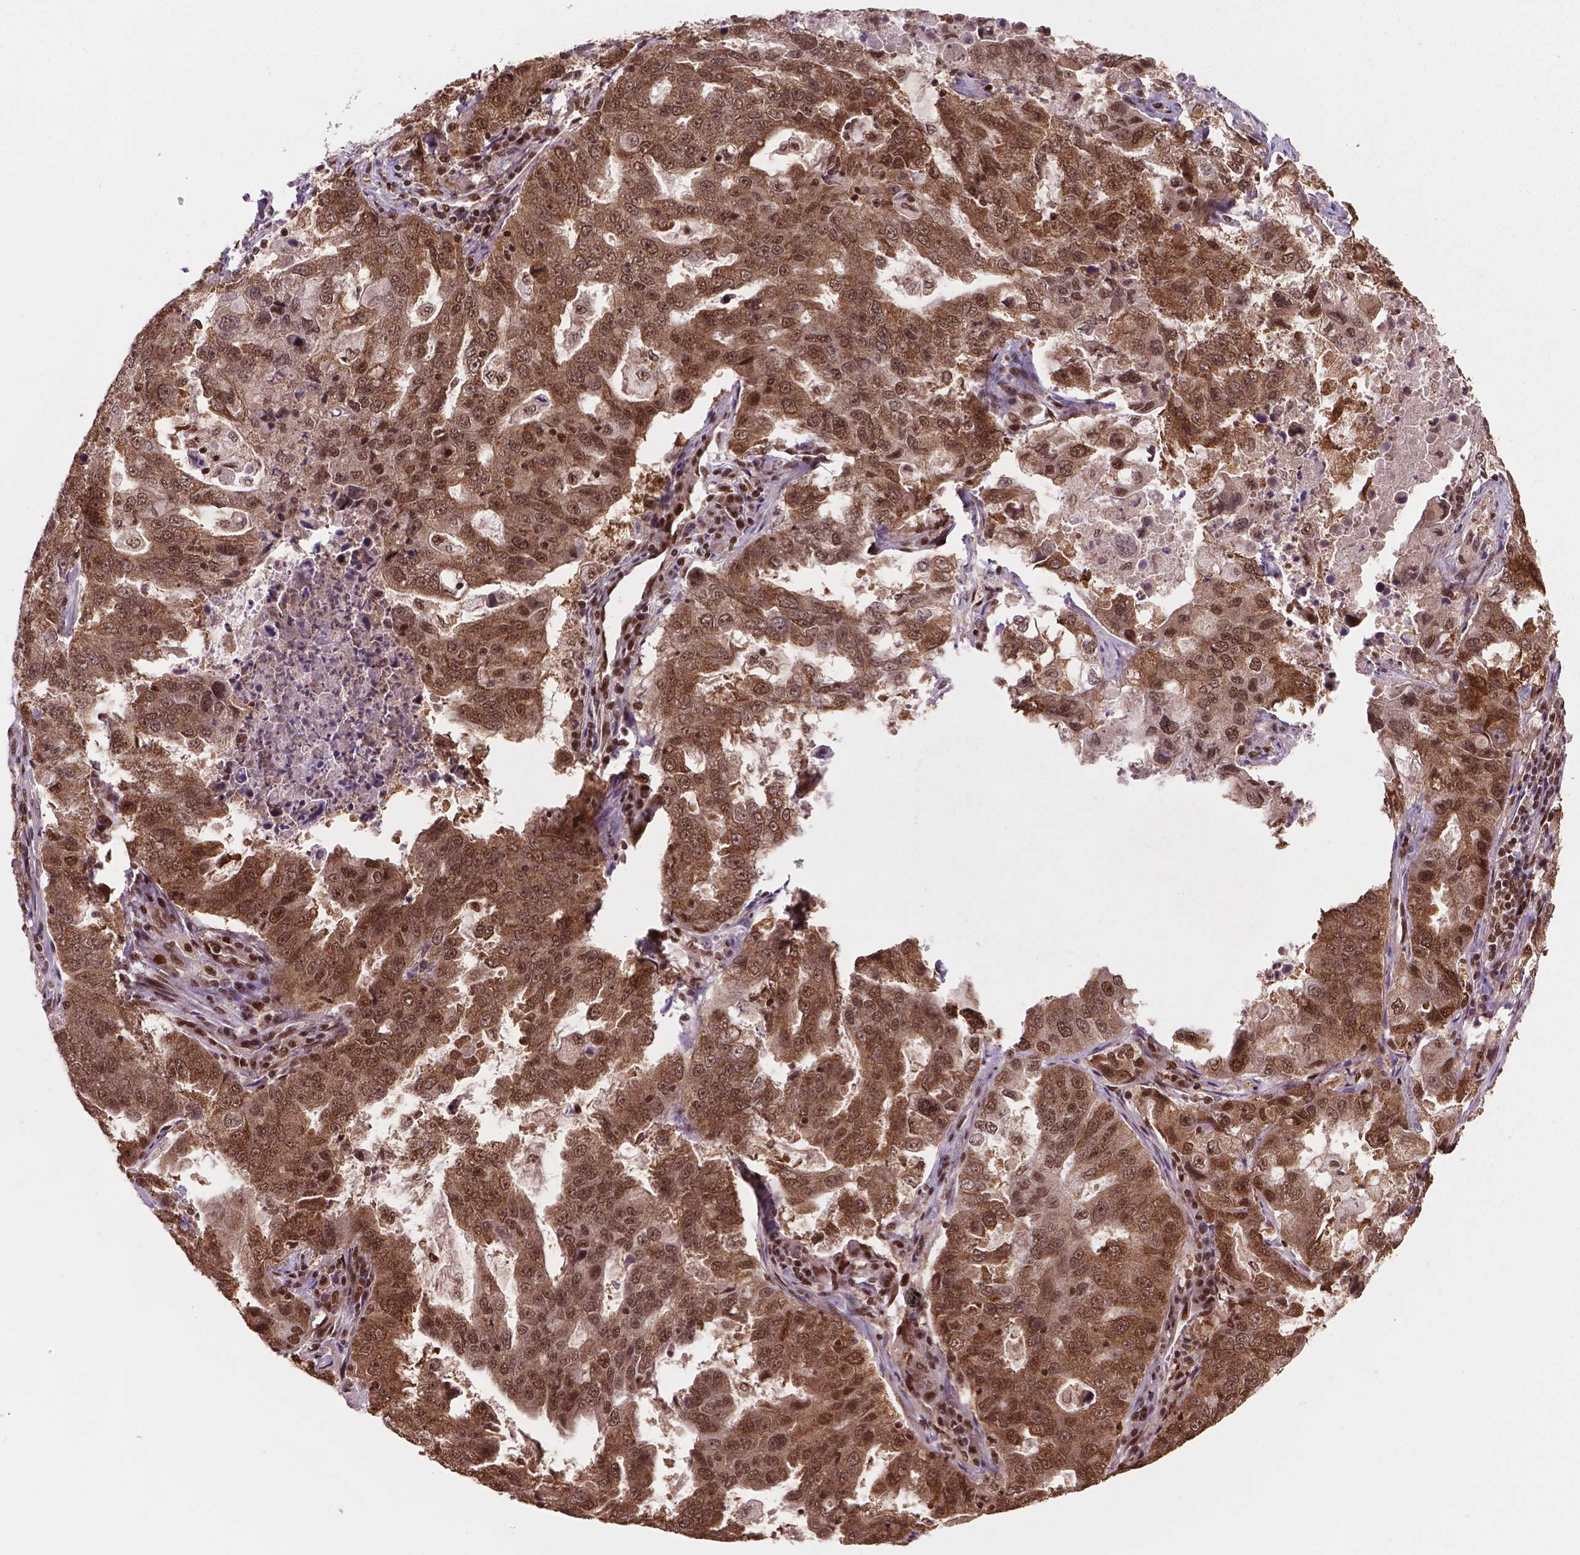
{"staining": {"intensity": "moderate", "quantity": ">75%", "location": "cytoplasmic/membranous,nuclear"}, "tissue": "lung cancer", "cell_type": "Tumor cells", "image_type": "cancer", "snomed": [{"axis": "morphology", "description": "Adenocarcinoma, NOS"}, {"axis": "topography", "description": "Lung"}], "caption": "Immunohistochemistry (DAB) staining of lung cancer (adenocarcinoma) exhibits moderate cytoplasmic/membranous and nuclear protein staining in approximately >75% of tumor cells. (brown staining indicates protein expression, while blue staining denotes nuclei).", "gene": "SIRT6", "patient": {"sex": "female", "age": 61}}